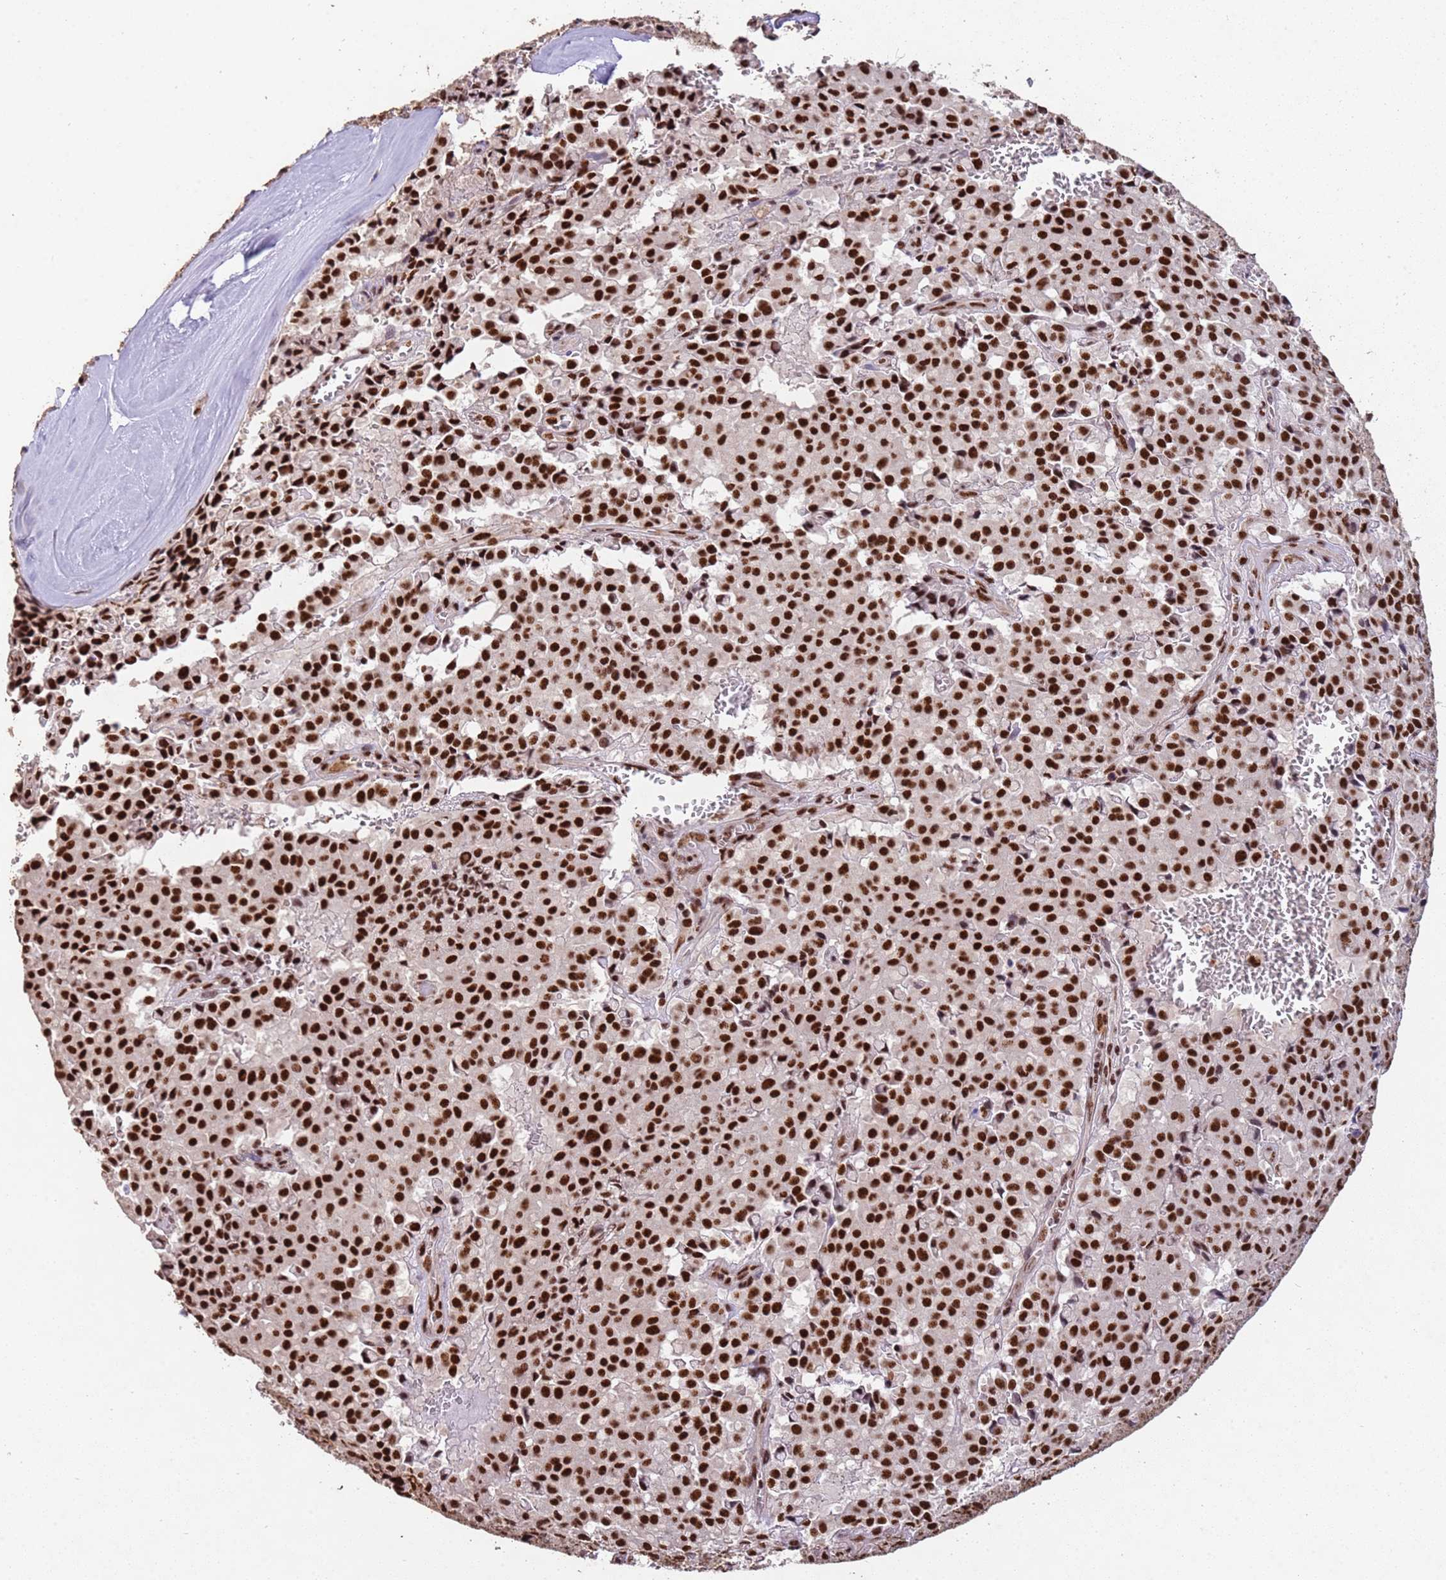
{"staining": {"intensity": "strong", "quantity": ">75%", "location": "nuclear"}, "tissue": "pancreatic cancer", "cell_type": "Tumor cells", "image_type": "cancer", "snomed": [{"axis": "morphology", "description": "Adenocarcinoma, NOS"}, {"axis": "topography", "description": "Pancreas"}], "caption": "Immunohistochemical staining of pancreatic cancer (adenocarcinoma) reveals strong nuclear protein expression in about >75% of tumor cells. The staining is performed using DAB (3,3'-diaminobenzidine) brown chromogen to label protein expression. The nuclei are counter-stained blue using hematoxylin.", "gene": "ESF1", "patient": {"sex": "male", "age": 65}}